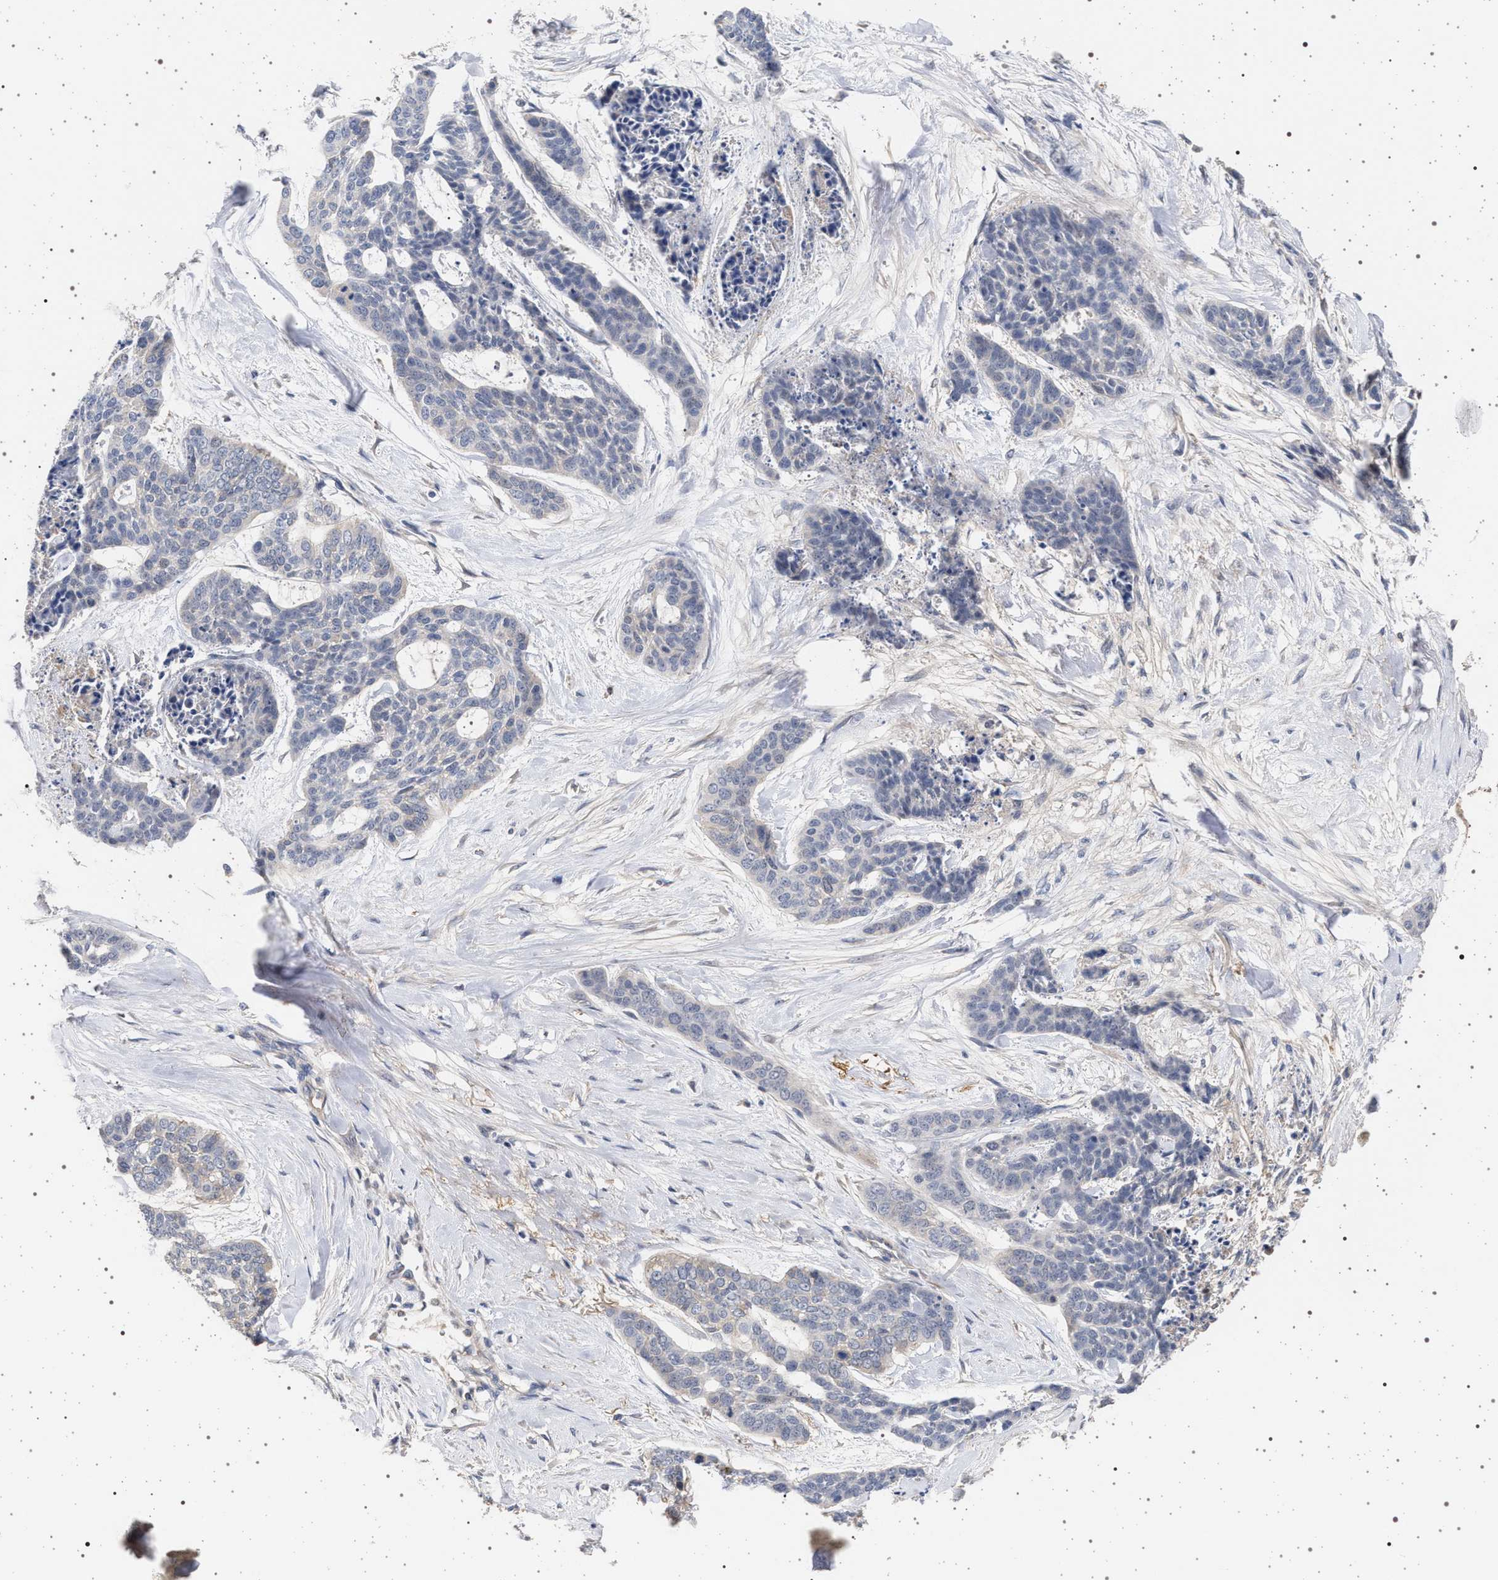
{"staining": {"intensity": "negative", "quantity": "none", "location": "none"}, "tissue": "skin cancer", "cell_type": "Tumor cells", "image_type": "cancer", "snomed": [{"axis": "morphology", "description": "Basal cell carcinoma"}, {"axis": "topography", "description": "Skin"}], "caption": "A photomicrograph of human skin cancer (basal cell carcinoma) is negative for staining in tumor cells.", "gene": "RBM48", "patient": {"sex": "female", "age": 64}}